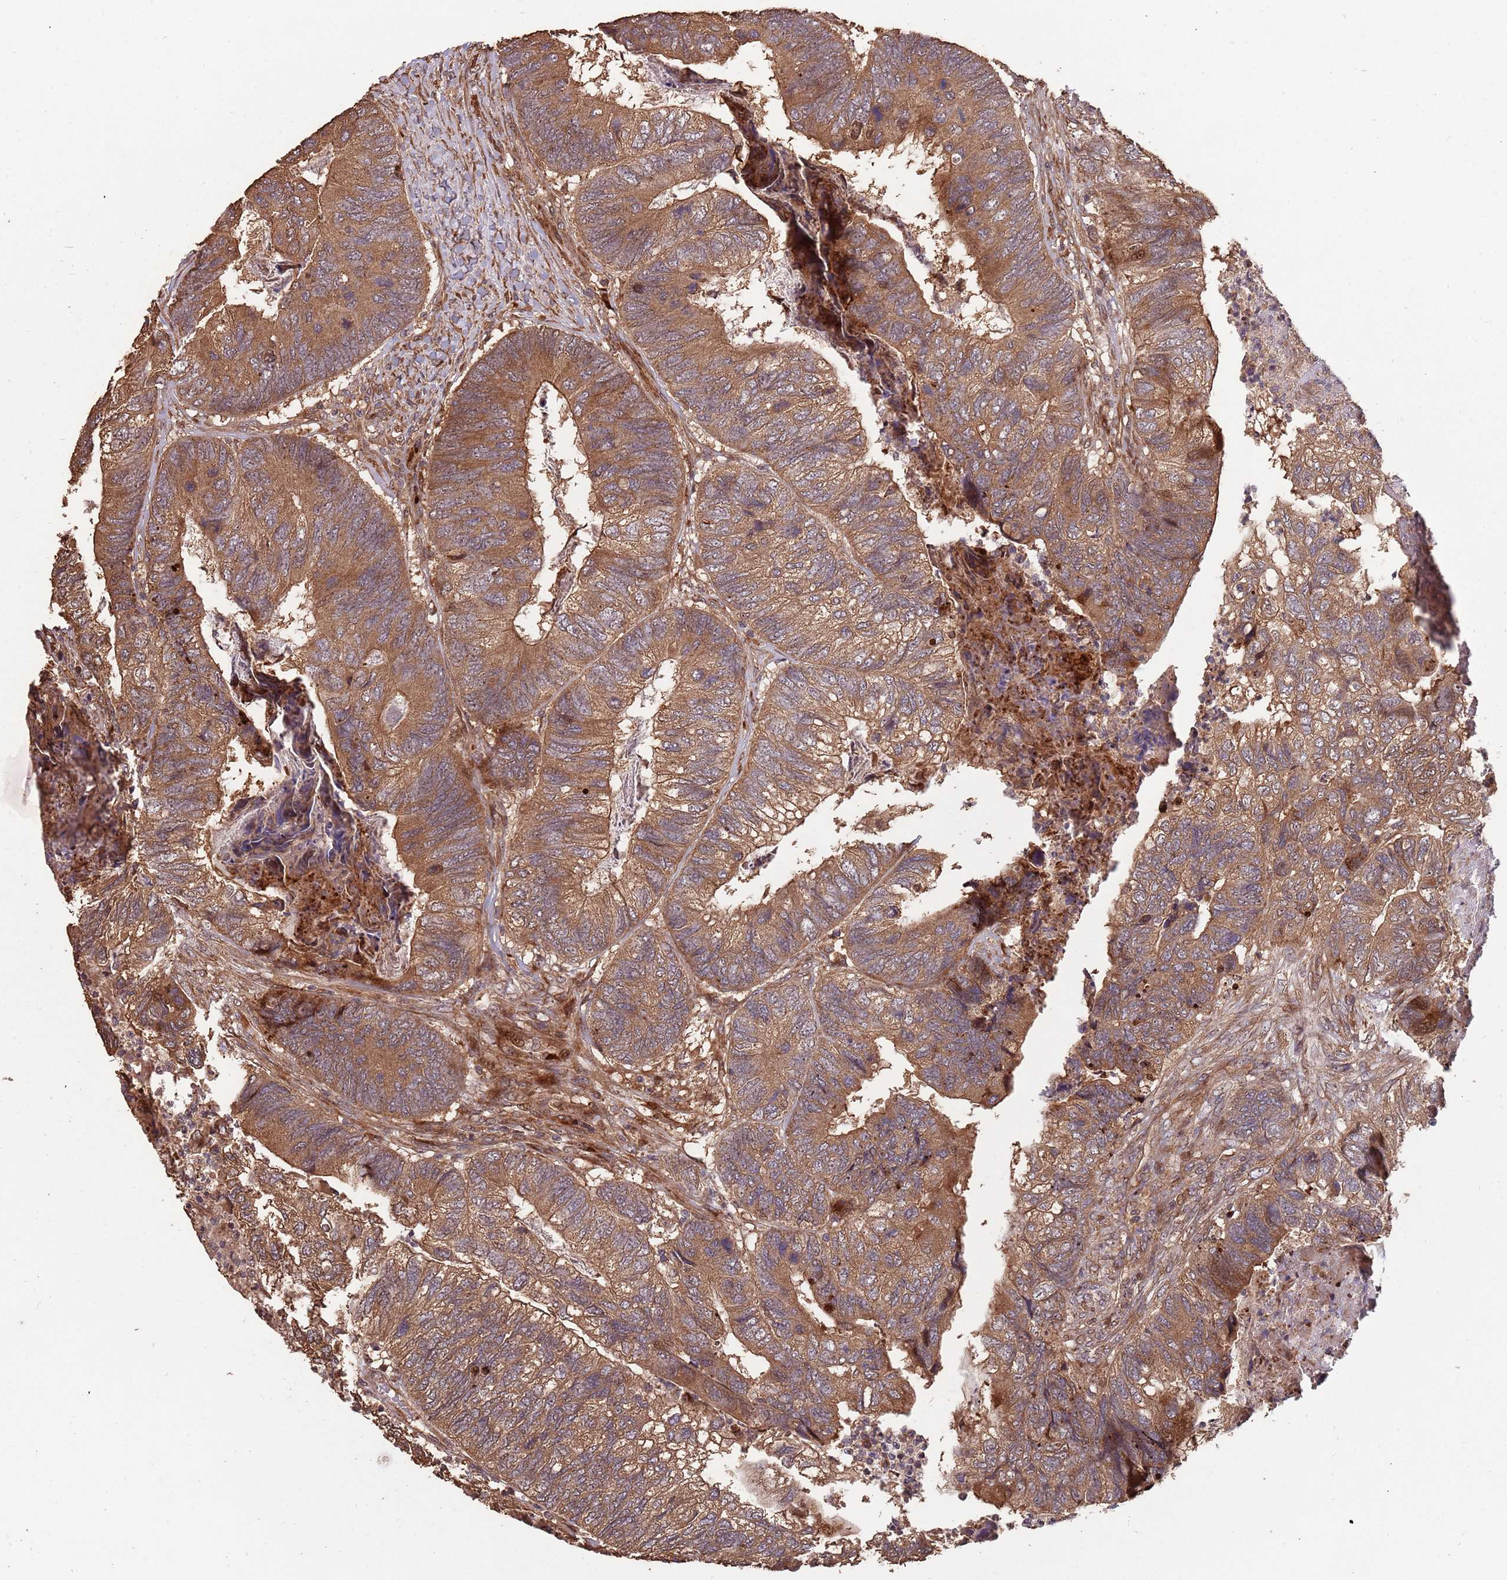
{"staining": {"intensity": "moderate", "quantity": ">75%", "location": "cytoplasmic/membranous"}, "tissue": "colorectal cancer", "cell_type": "Tumor cells", "image_type": "cancer", "snomed": [{"axis": "morphology", "description": "Adenocarcinoma, NOS"}, {"axis": "topography", "description": "Colon"}], "caption": "About >75% of tumor cells in human colorectal adenocarcinoma demonstrate moderate cytoplasmic/membranous protein positivity as visualized by brown immunohistochemical staining.", "gene": "ZNF428", "patient": {"sex": "female", "age": 67}}